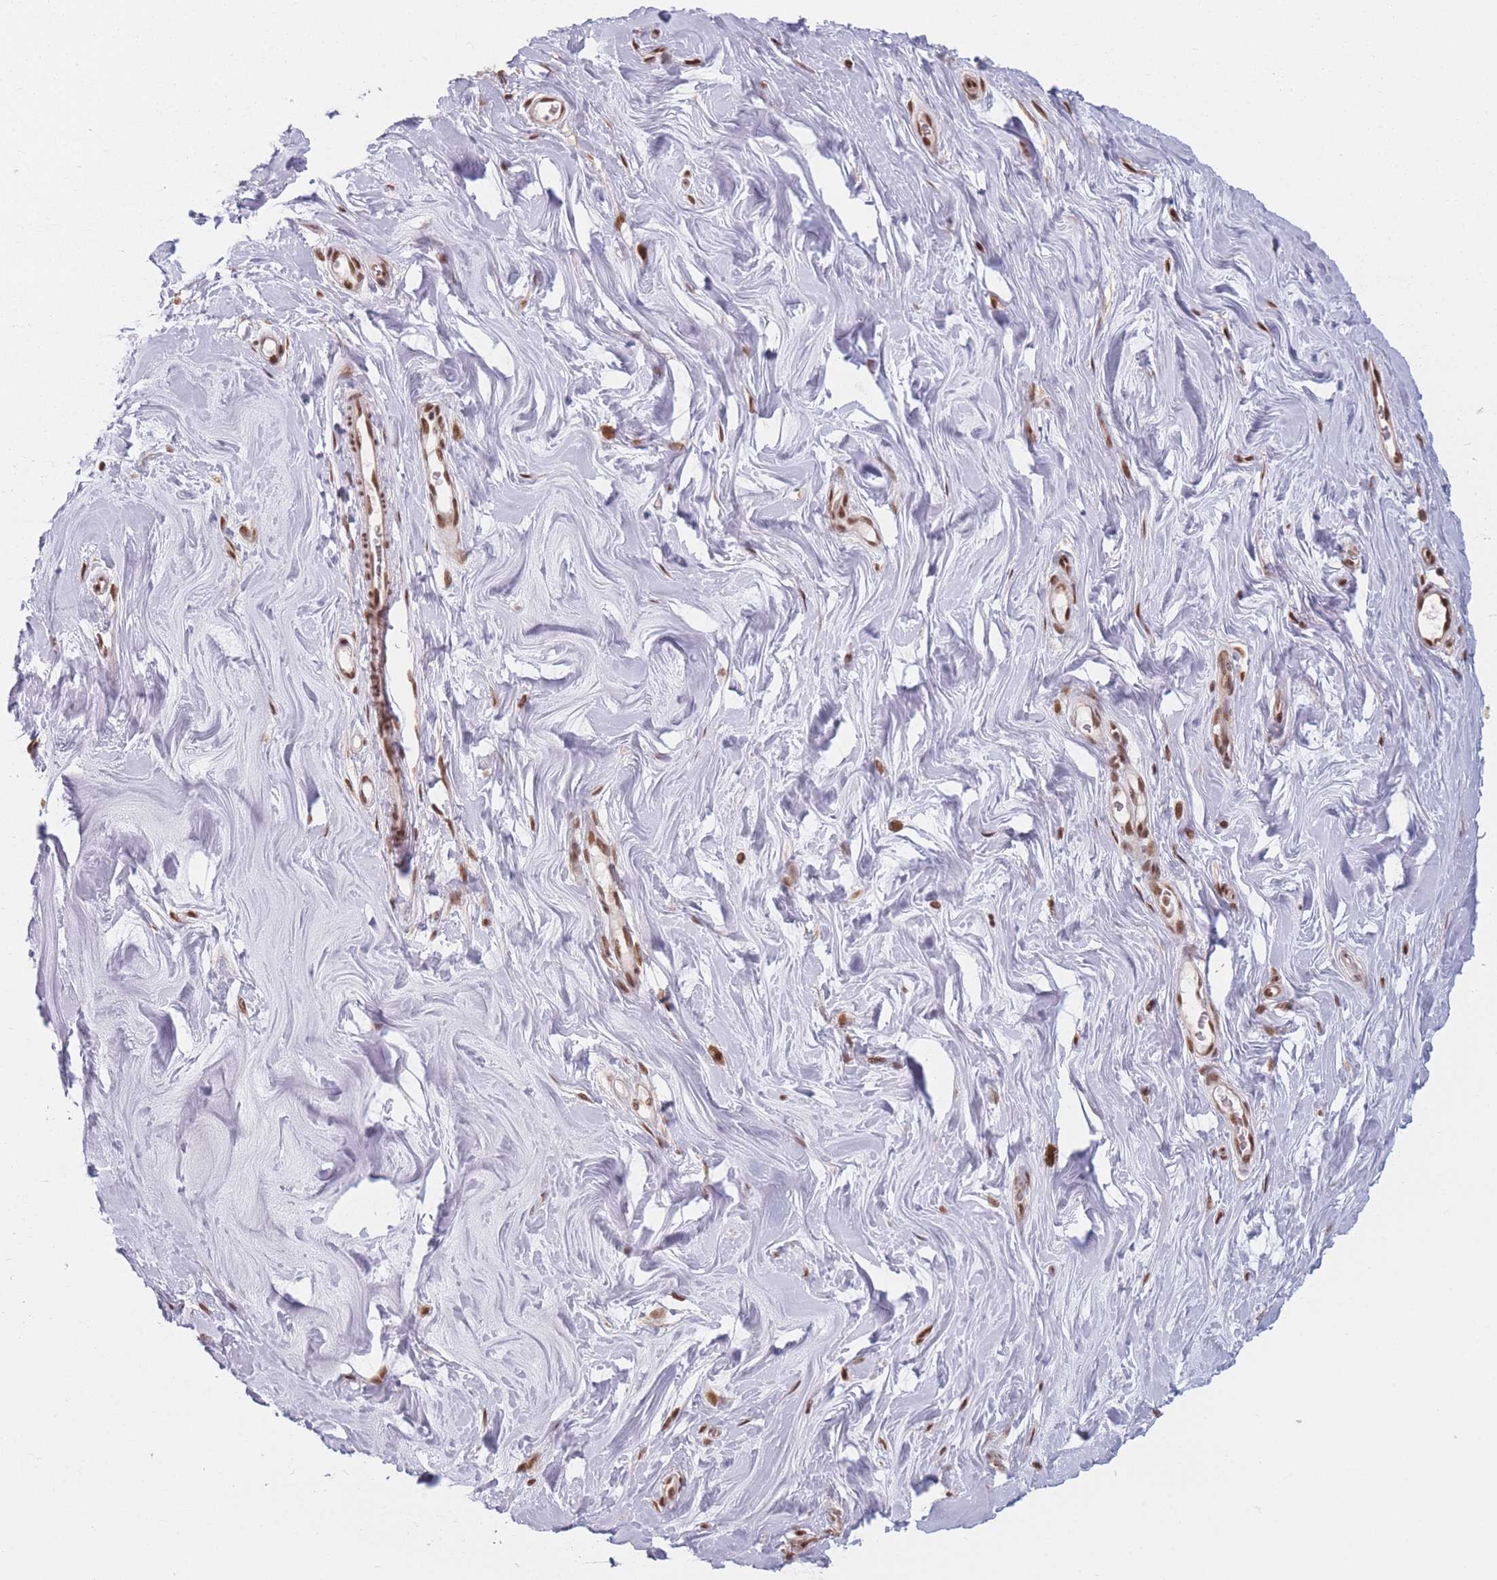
{"staining": {"intensity": "strong", "quantity": ">75%", "location": "nuclear"}, "tissue": "soft tissue", "cell_type": "Fibroblasts", "image_type": "normal", "snomed": [{"axis": "morphology", "description": "Normal tissue, NOS"}, {"axis": "topography", "description": "Breast"}], "caption": "IHC (DAB) staining of unremarkable human soft tissue shows strong nuclear protein staining in approximately >75% of fibroblasts.", "gene": "SUPT6H", "patient": {"sex": "female", "age": 26}}